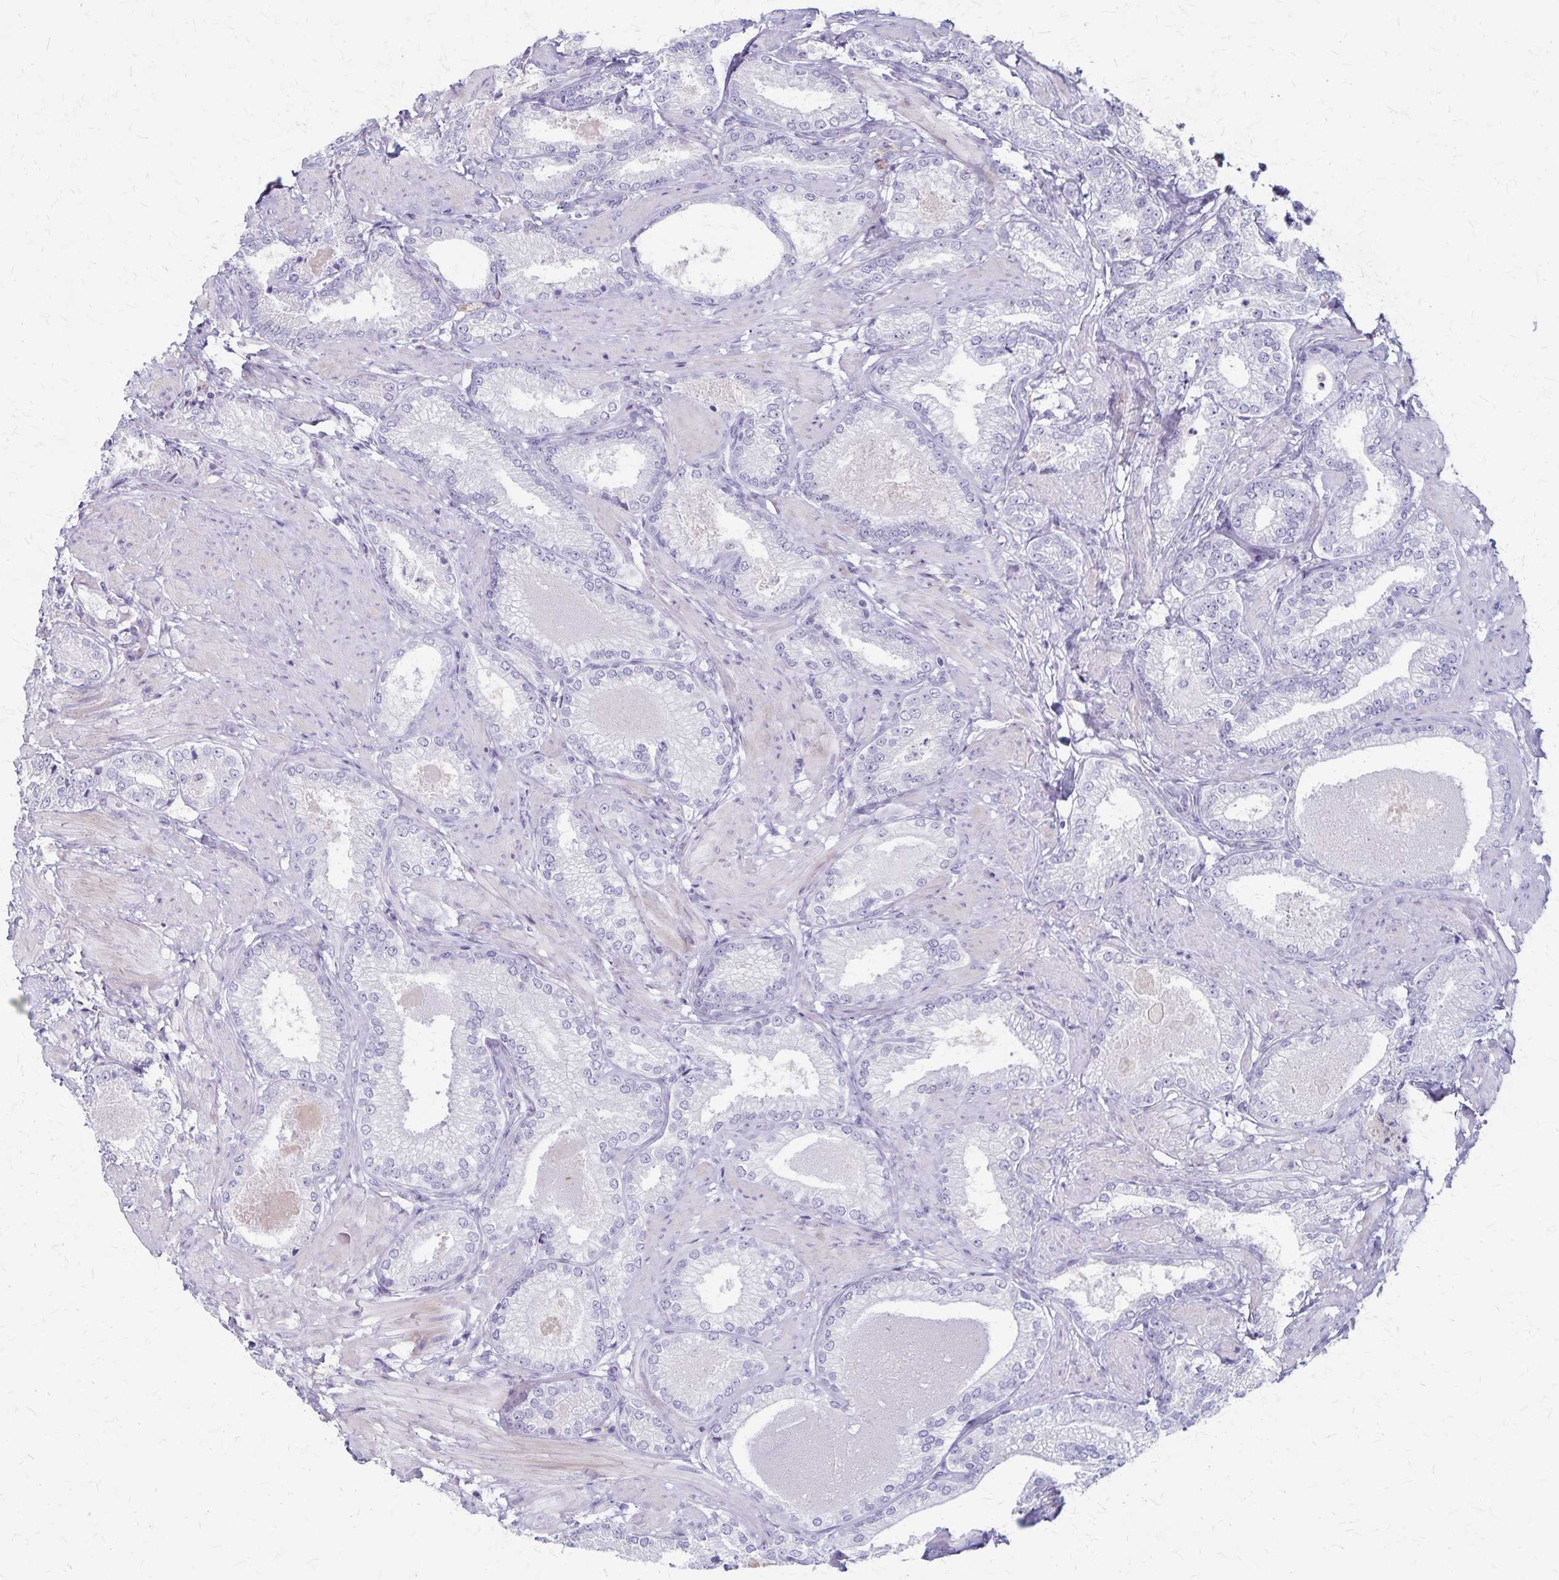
{"staining": {"intensity": "negative", "quantity": "none", "location": "none"}, "tissue": "prostate cancer", "cell_type": "Tumor cells", "image_type": "cancer", "snomed": [{"axis": "morphology", "description": "Adenocarcinoma, High grade"}, {"axis": "topography", "description": "Prostate and seminal vesicle, NOS"}], "caption": "Tumor cells show no significant expression in prostate cancer (adenocarcinoma (high-grade)).", "gene": "RASL10B", "patient": {"sex": "male", "age": 61}}